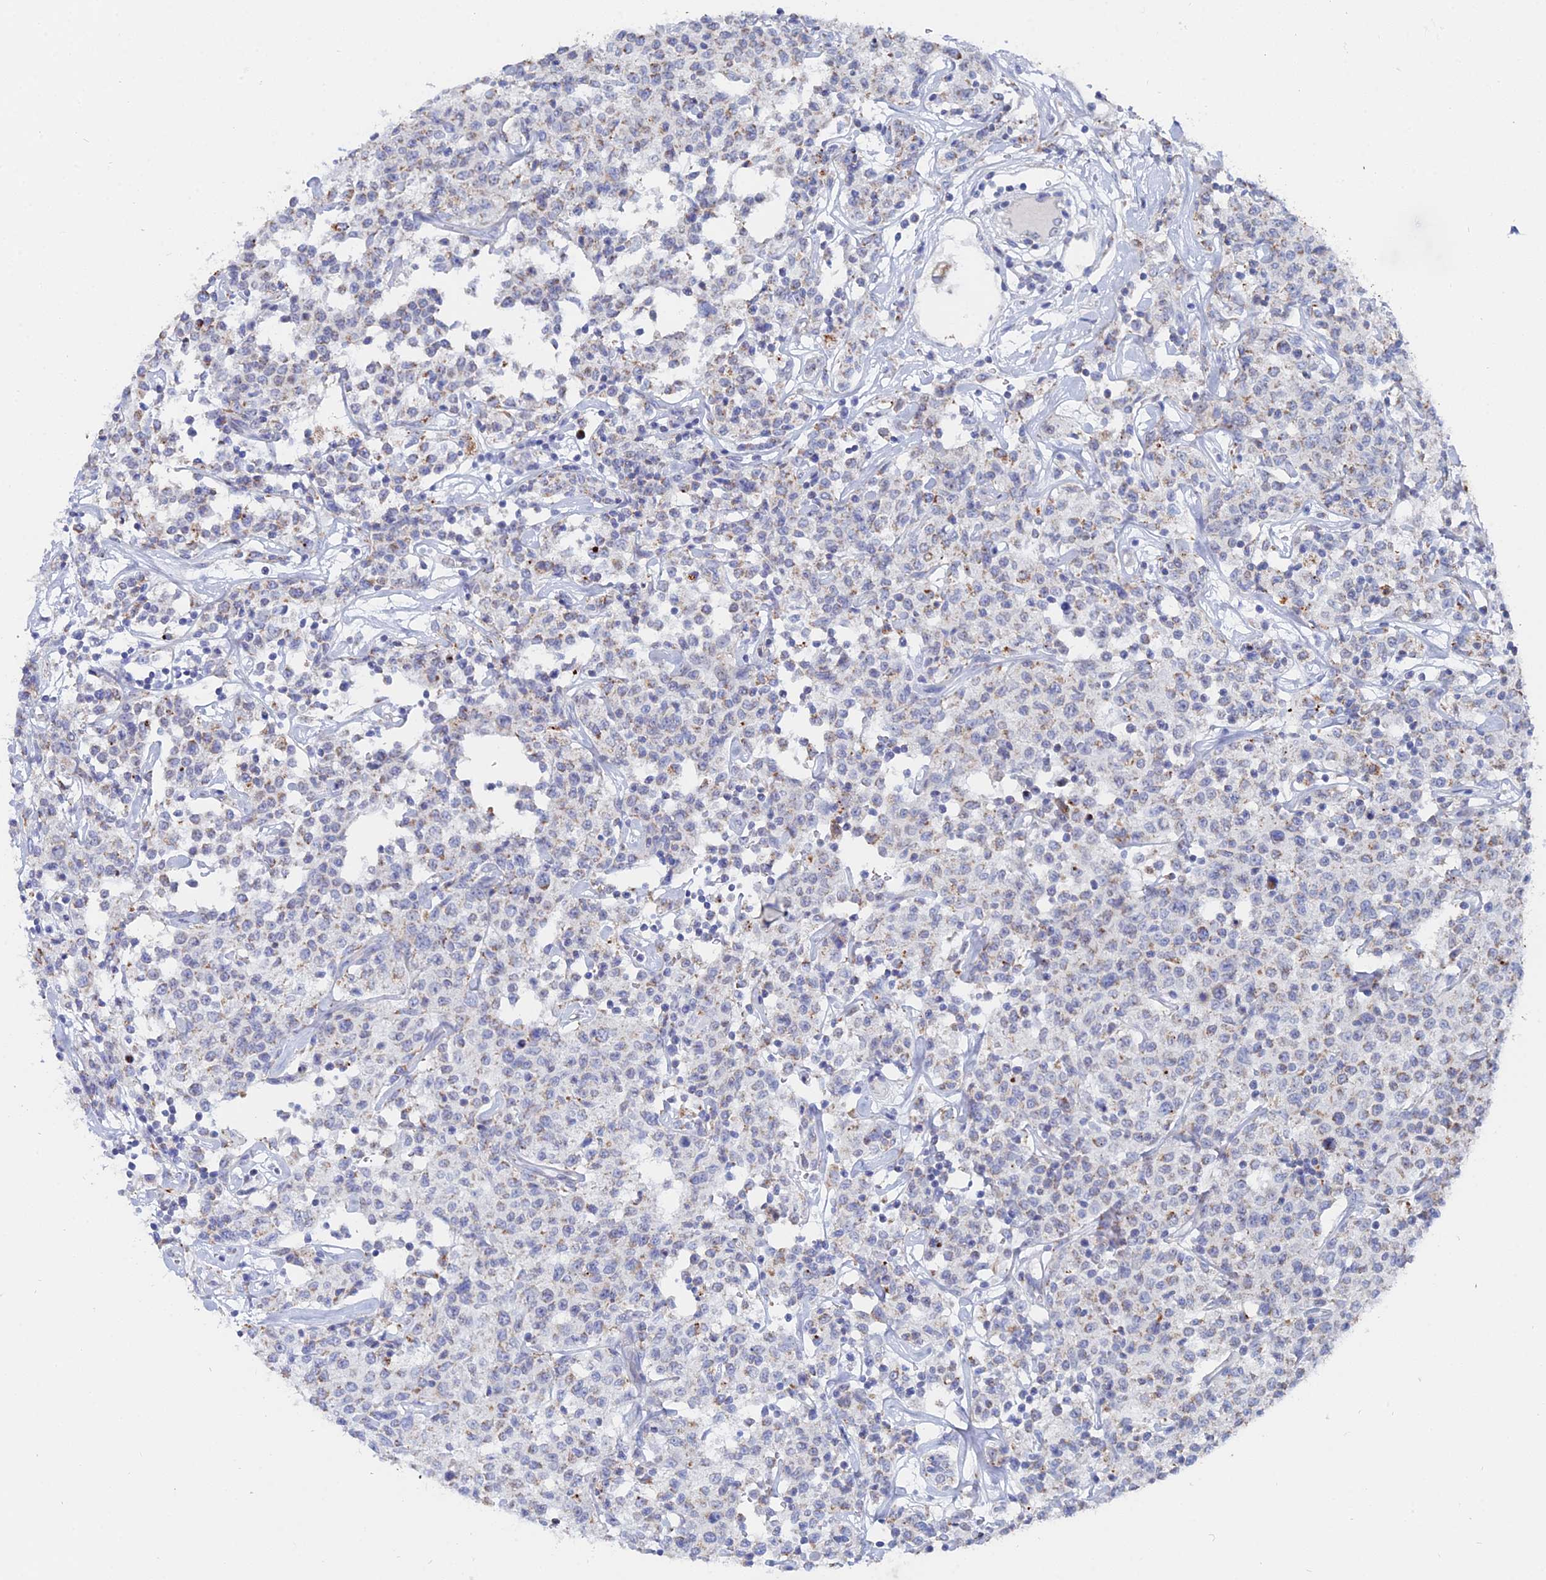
{"staining": {"intensity": "weak", "quantity": "25%-75%", "location": "cytoplasmic/membranous"}, "tissue": "lymphoma", "cell_type": "Tumor cells", "image_type": "cancer", "snomed": [{"axis": "morphology", "description": "Malignant lymphoma, non-Hodgkin's type, Low grade"}, {"axis": "topography", "description": "Small intestine"}], "caption": "This is an image of immunohistochemistry (IHC) staining of lymphoma, which shows weak staining in the cytoplasmic/membranous of tumor cells.", "gene": "MPC1", "patient": {"sex": "female", "age": 59}}